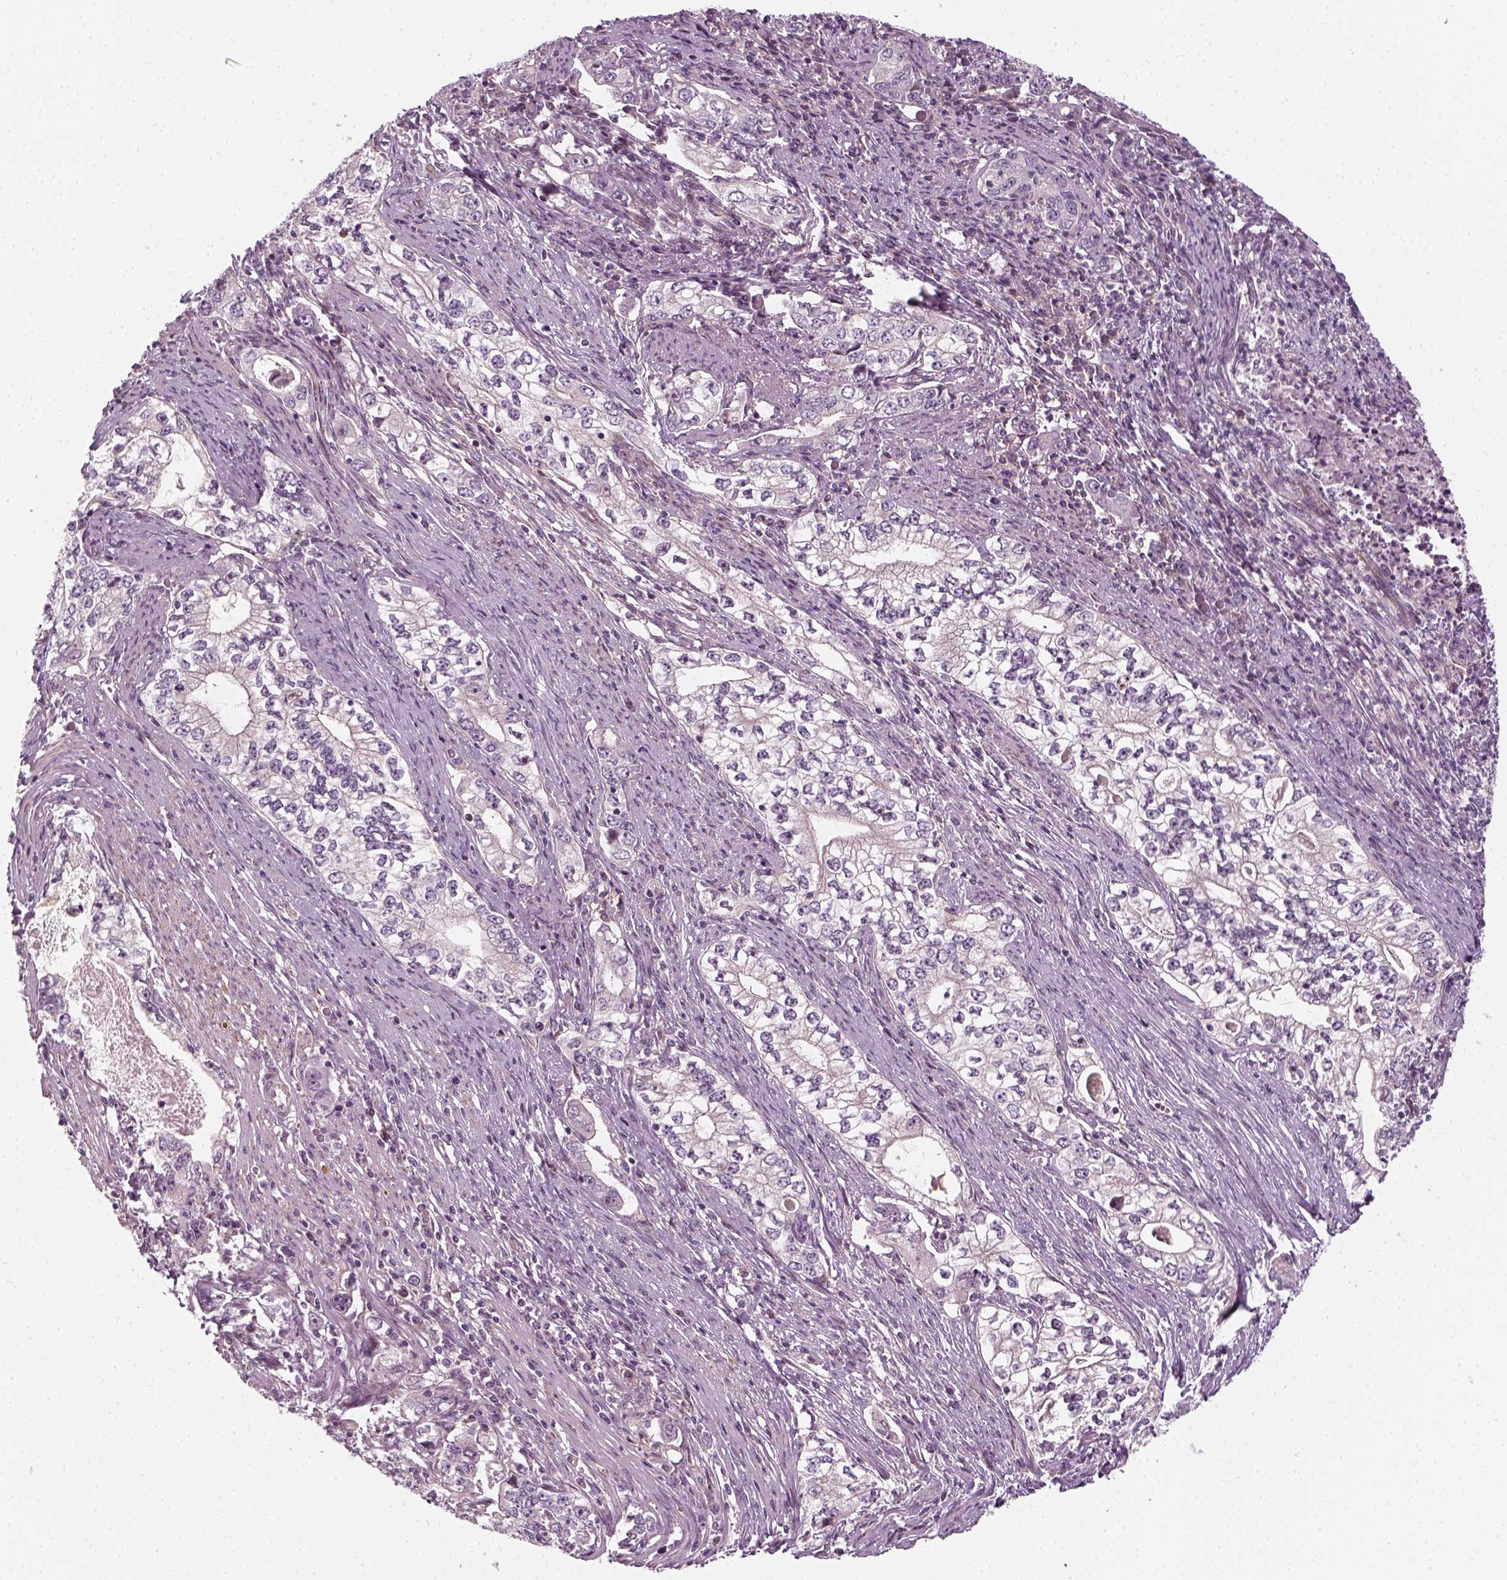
{"staining": {"intensity": "negative", "quantity": "none", "location": "none"}, "tissue": "stomach cancer", "cell_type": "Tumor cells", "image_type": "cancer", "snomed": [{"axis": "morphology", "description": "Adenocarcinoma, NOS"}, {"axis": "topography", "description": "Stomach, lower"}], "caption": "Immunohistochemistry micrograph of human adenocarcinoma (stomach) stained for a protein (brown), which shows no expression in tumor cells.", "gene": "DNASE1L1", "patient": {"sex": "female", "age": 72}}